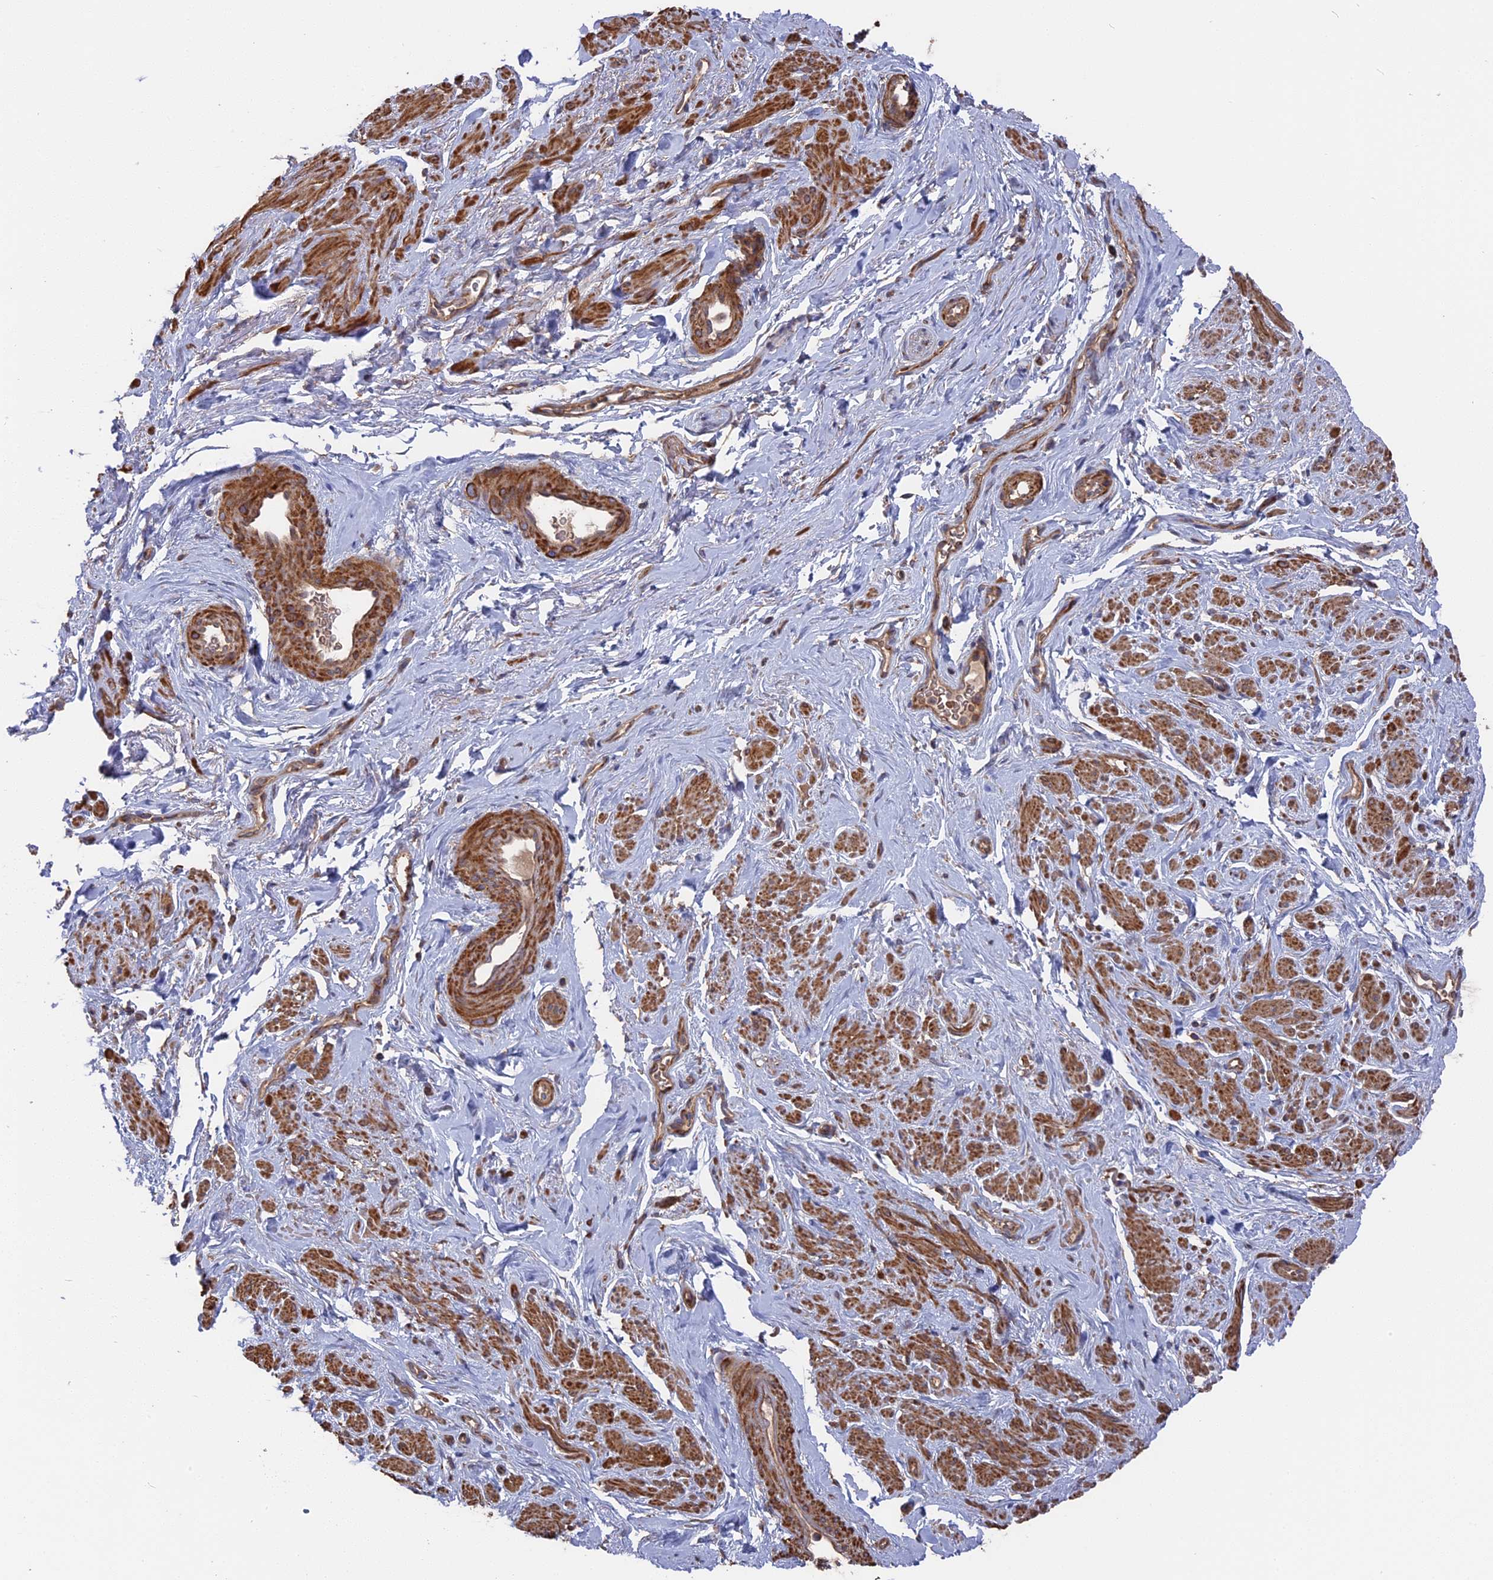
{"staining": {"intensity": "moderate", "quantity": ">75%", "location": "cytoplasmic/membranous"}, "tissue": "smooth muscle", "cell_type": "Smooth muscle cells", "image_type": "normal", "snomed": [{"axis": "morphology", "description": "Normal tissue, NOS"}, {"axis": "topography", "description": "Smooth muscle"}, {"axis": "topography", "description": "Peripheral nerve tissue"}], "caption": "Protein positivity by immunohistochemistry (IHC) exhibits moderate cytoplasmic/membranous expression in about >75% of smooth muscle cells in normal smooth muscle. The protein is stained brown, and the nuclei are stained in blue (DAB IHC with brightfield microscopy, high magnification).", "gene": "TELO2", "patient": {"sex": "male", "age": 69}}